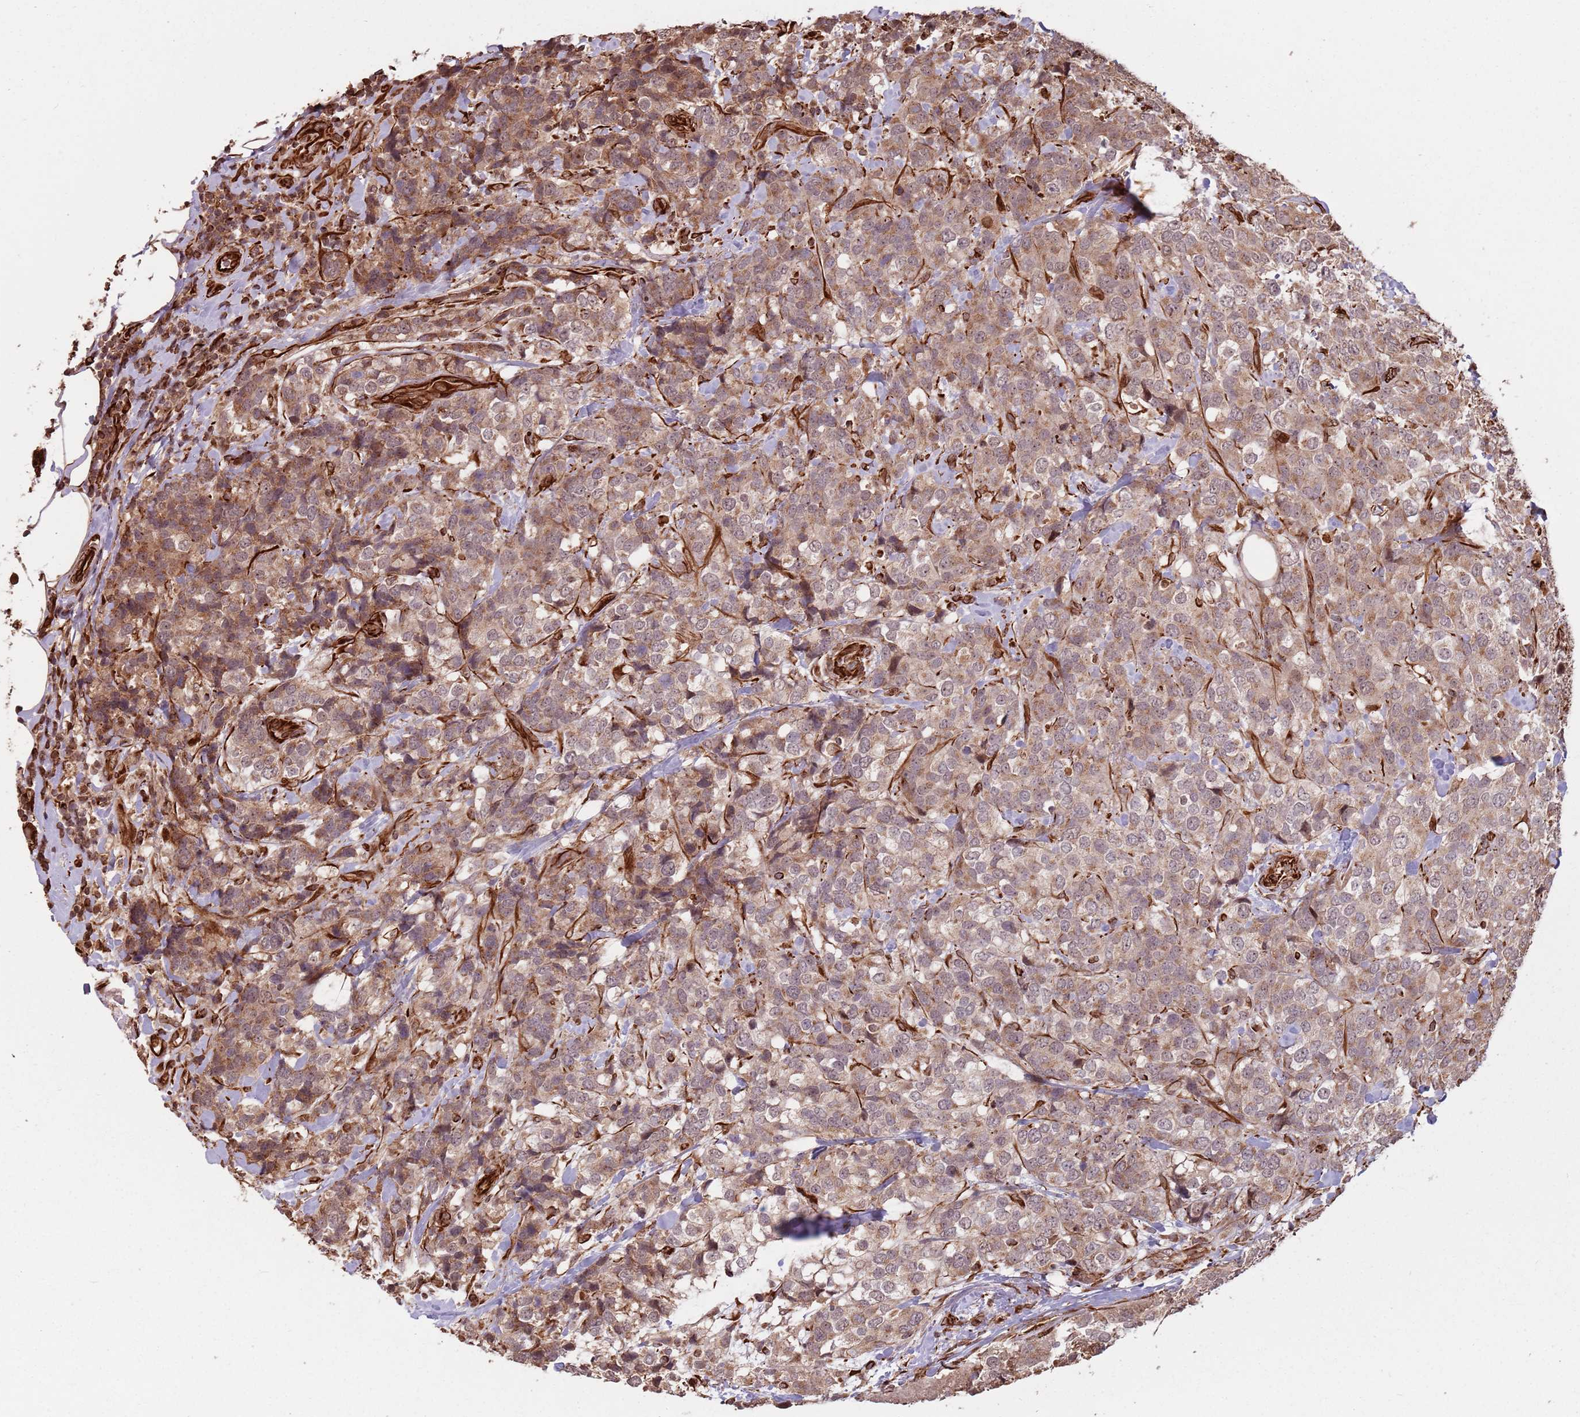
{"staining": {"intensity": "moderate", "quantity": ">75%", "location": "cytoplasmic/membranous"}, "tissue": "breast cancer", "cell_type": "Tumor cells", "image_type": "cancer", "snomed": [{"axis": "morphology", "description": "Lobular carcinoma"}, {"axis": "topography", "description": "Breast"}], "caption": "This histopathology image displays immunohistochemistry staining of human breast lobular carcinoma, with medium moderate cytoplasmic/membranous expression in approximately >75% of tumor cells.", "gene": "ADAMTS3", "patient": {"sex": "female", "age": 59}}